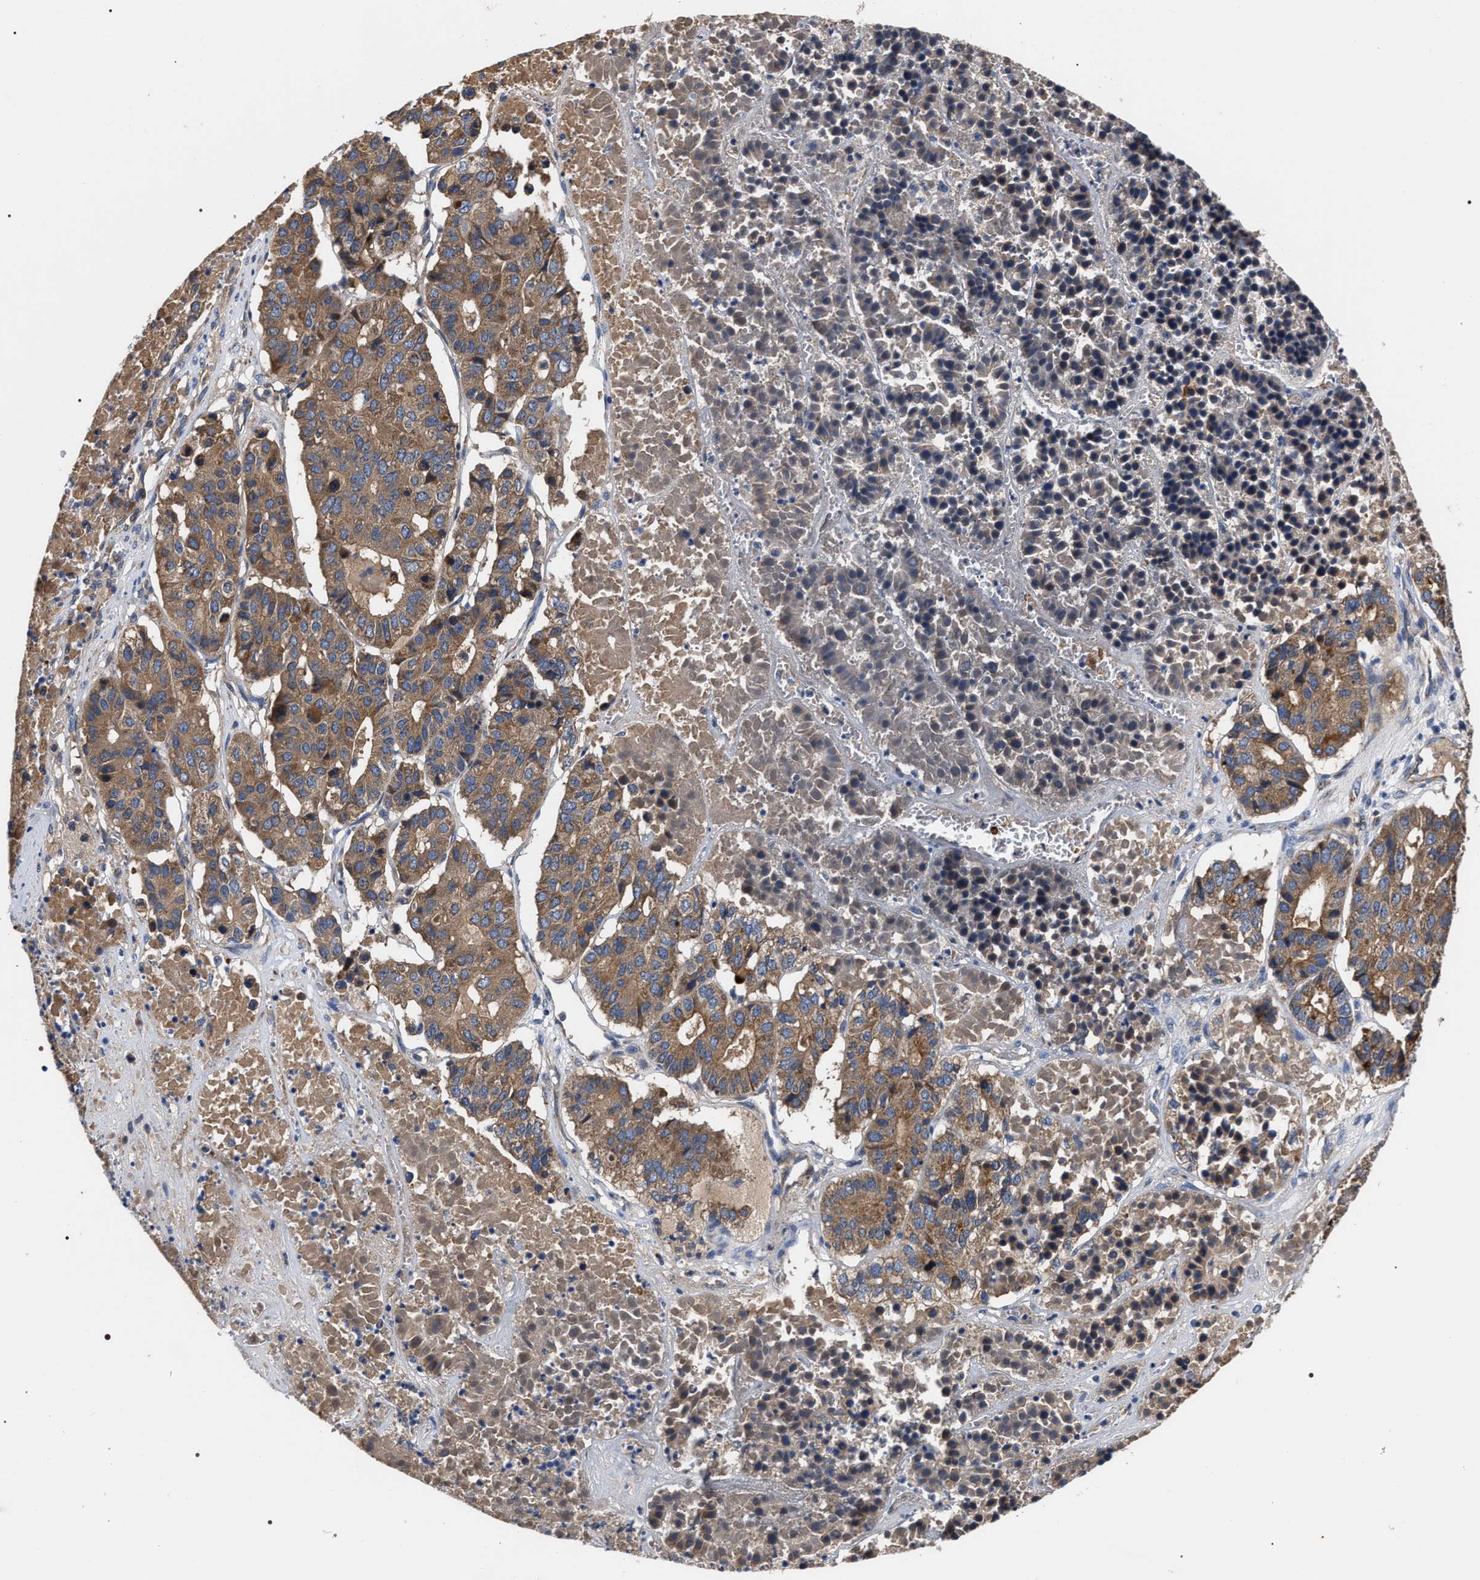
{"staining": {"intensity": "moderate", "quantity": ">75%", "location": "cytoplasmic/membranous"}, "tissue": "pancreatic cancer", "cell_type": "Tumor cells", "image_type": "cancer", "snomed": [{"axis": "morphology", "description": "Adenocarcinoma, NOS"}, {"axis": "topography", "description": "Pancreas"}], "caption": "Brown immunohistochemical staining in pancreatic cancer (adenocarcinoma) reveals moderate cytoplasmic/membranous positivity in about >75% of tumor cells.", "gene": "MACC1", "patient": {"sex": "male", "age": 50}}